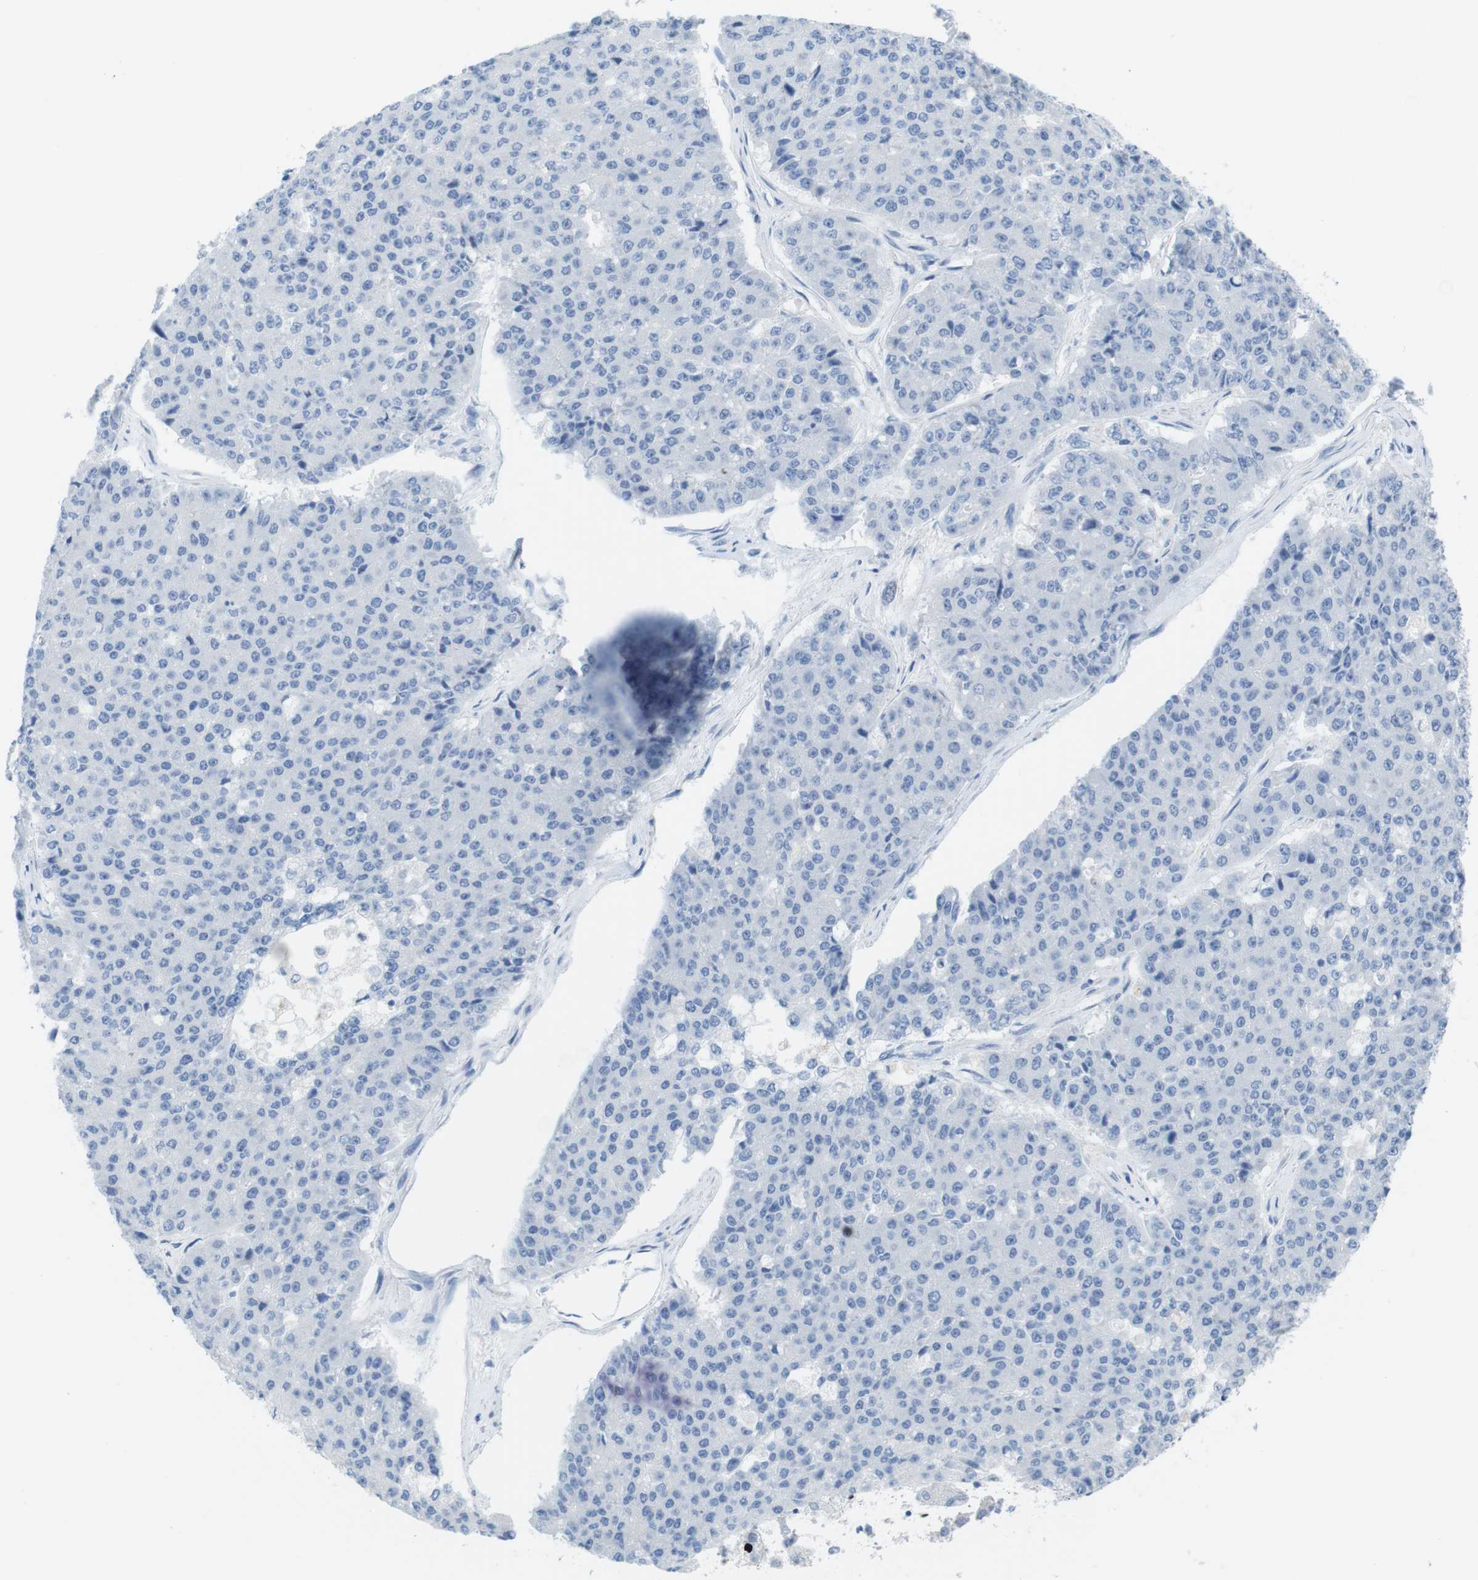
{"staining": {"intensity": "negative", "quantity": "none", "location": "none"}, "tissue": "pancreatic cancer", "cell_type": "Tumor cells", "image_type": "cancer", "snomed": [{"axis": "morphology", "description": "Adenocarcinoma, NOS"}, {"axis": "topography", "description": "Pancreas"}], "caption": "This is an immunohistochemistry (IHC) histopathology image of pancreatic adenocarcinoma. There is no positivity in tumor cells.", "gene": "CD5", "patient": {"sex": "male", "age": 50}}